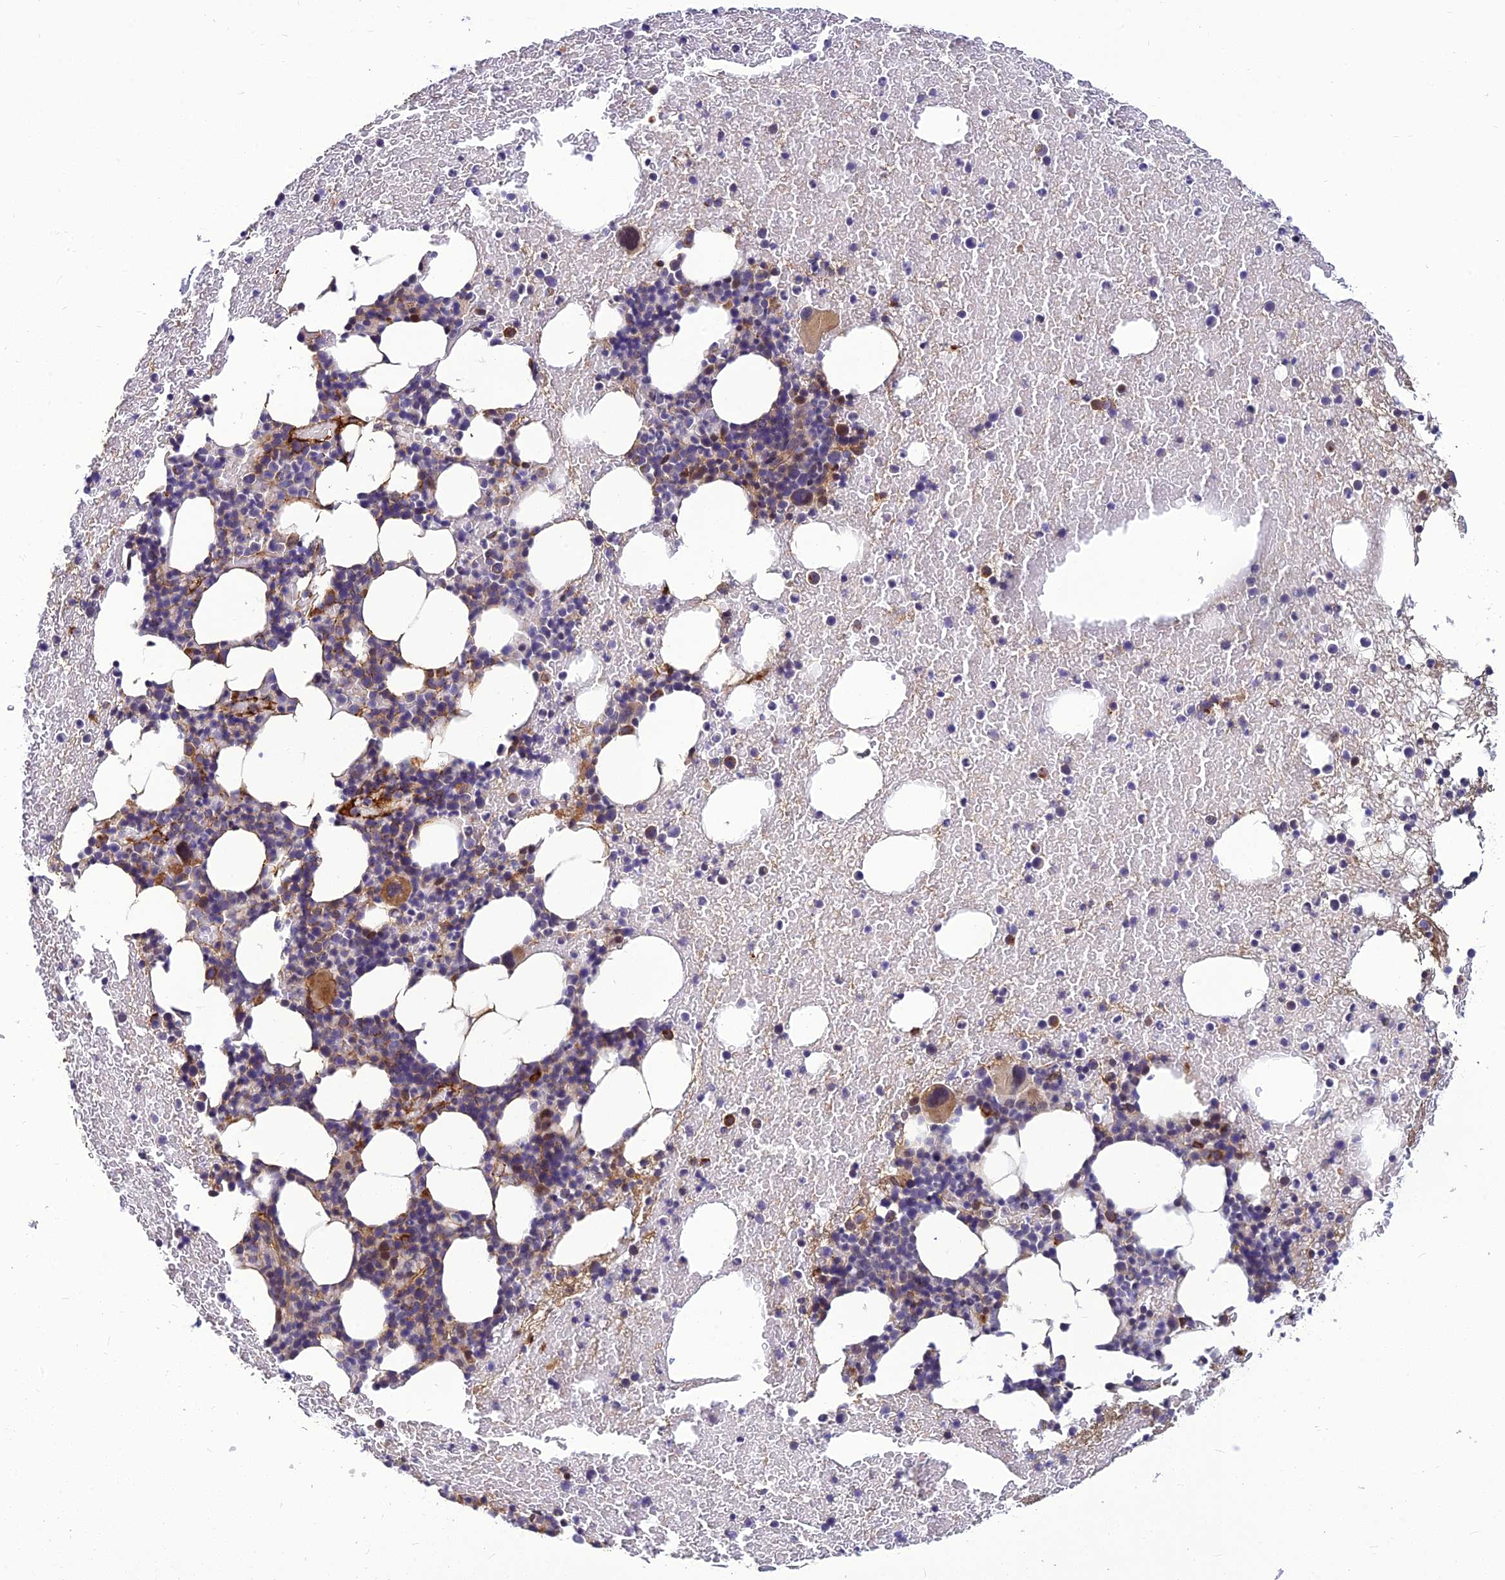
{"staining": {"intensity": "strong", "quantity": "25%-75%", "location": "cytoplasmic/membranous"}, "tissue": "bone marrow", "cell_type": "Hematopoietic cells", "image_type": "normal", "snomed": [{"axis": "morphology", "description": "Normal tissue, NOS"}, {"axis": "topography", "description": "Bone marrow"}], "caption": "Bone marrow stained with immunohistochemistry (IHC) demonstrates strong cytoplasmic/membranous staining in approximately 25%-75% of hematopoietic cells.", "gene": "CLEC11A", "patient": {"sex": "male", "age": 57}}